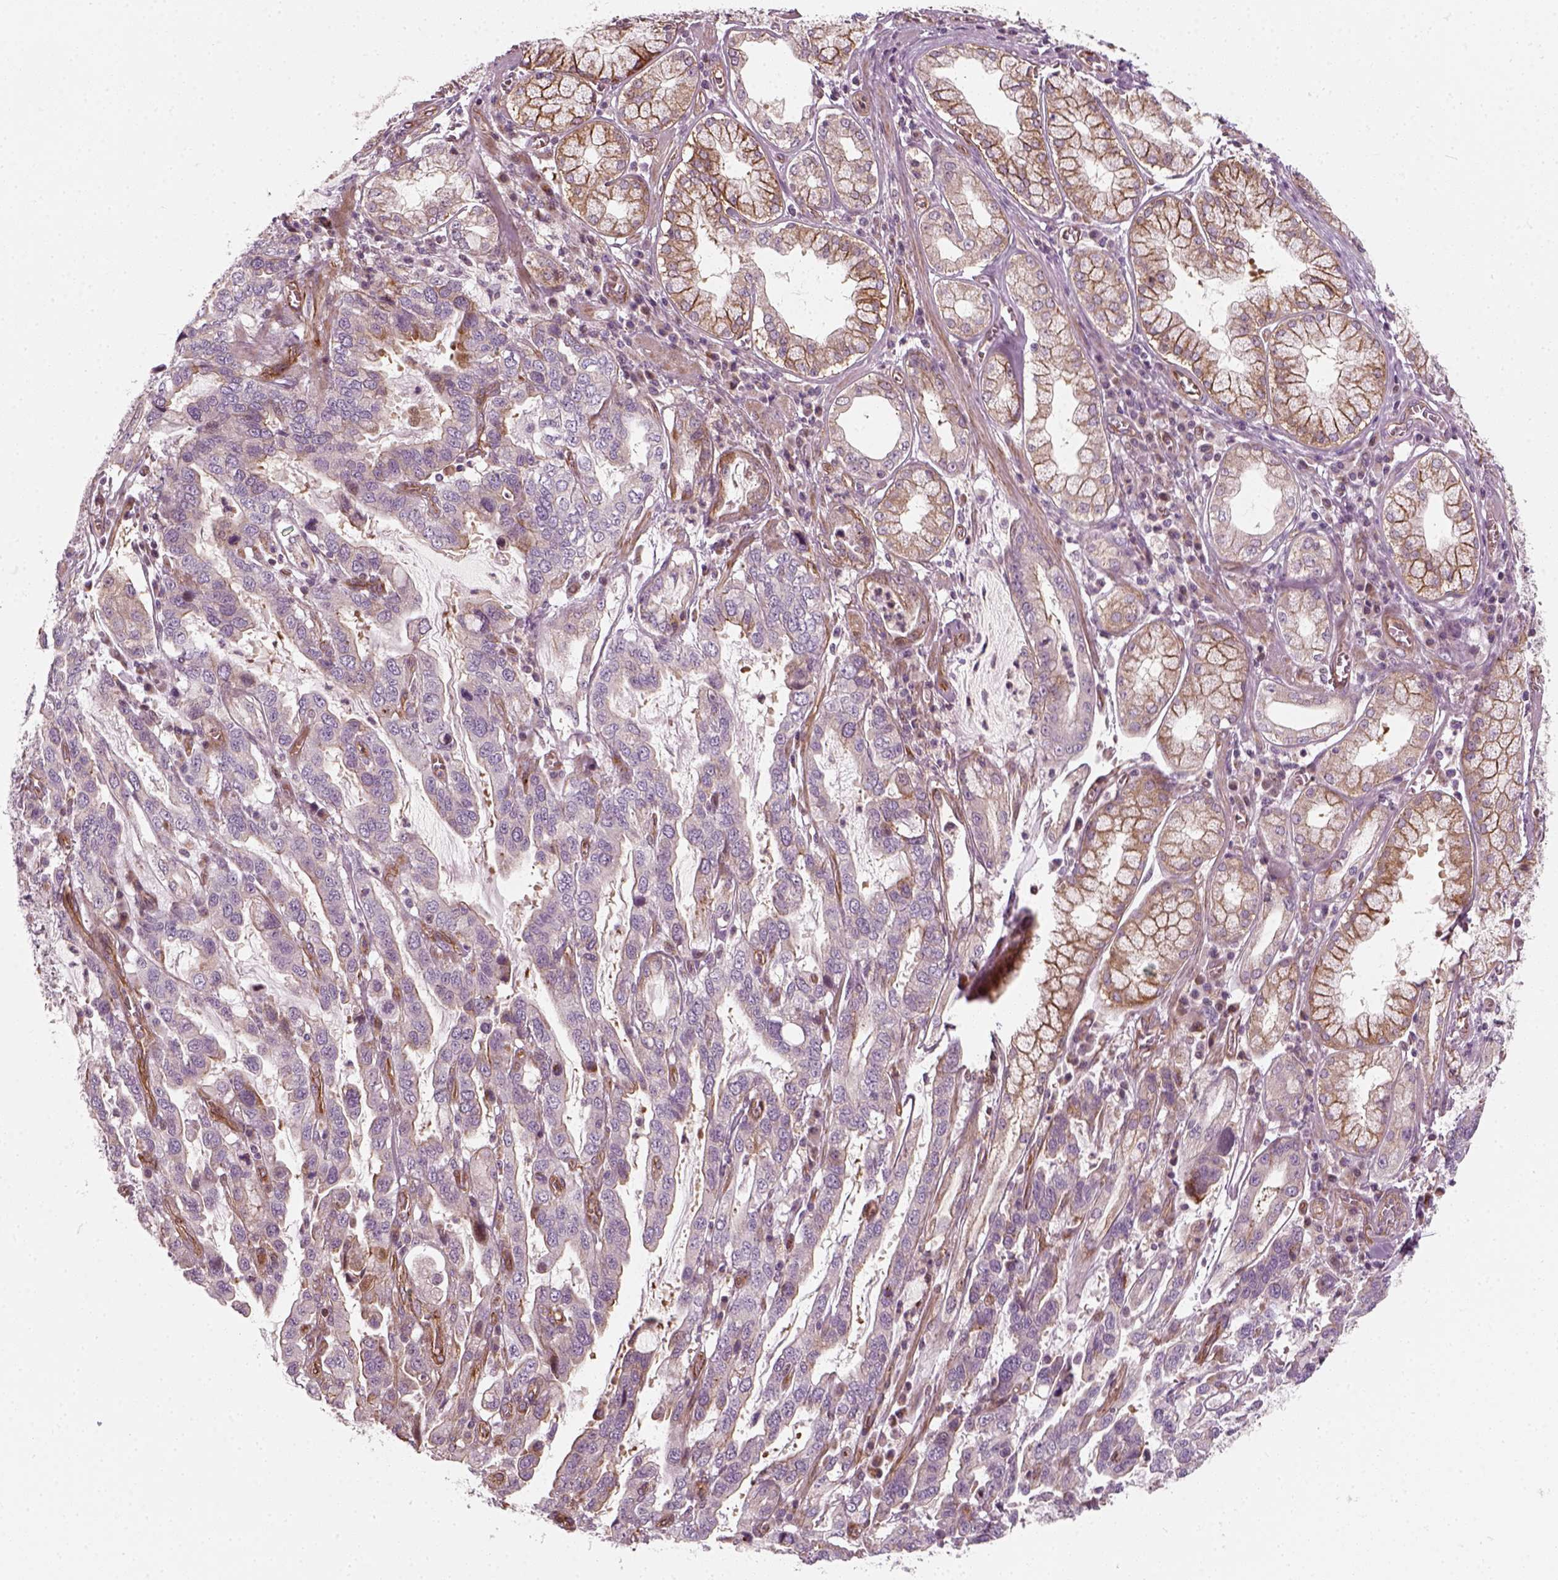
{"staining": {"intensity": "negative", "quantity": "none", "location": "none"}, "tissue": "stomach cancer", "cell_type": "Tumor cells", "image_type": "cancer", "snomed": [{"axis": "morphology", "description": "Adenocarcinoma, NOS"}, {"axis": "topography", "description": "Stomach, lower"}], "caption": "DAB (3,3'-diaminobenzidine) immunohistochemical staining of human adenocarcinoma (stomach) exhibits no significant expression in tumor cells.", "gene": "DNASE1L1", "patient": {"sex": "female", "age": 76}}